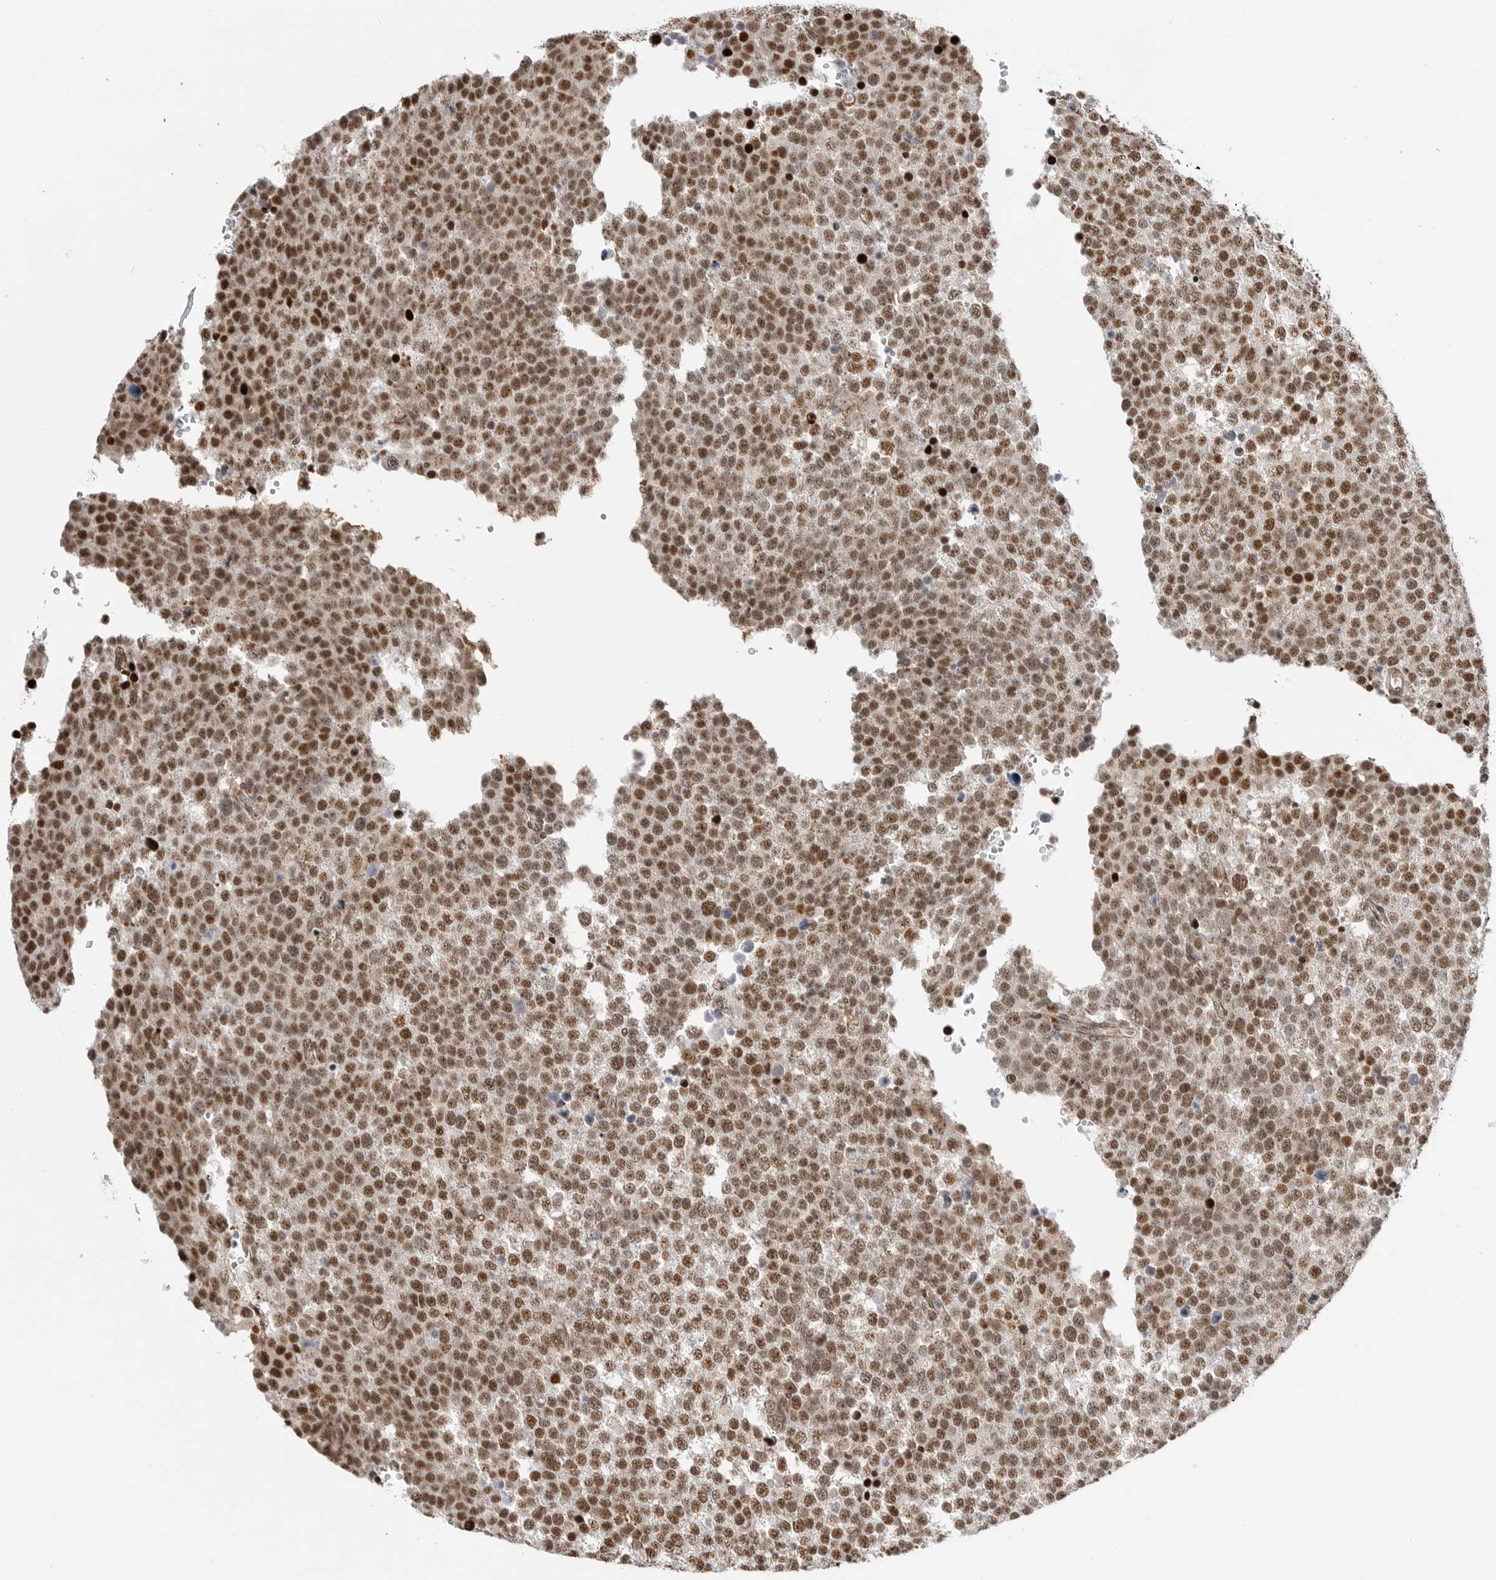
{"staining": {"intensity": "moderate", "quantity": ">75%", "location": "nuclear"}, "tissue": "testis cancer", "cell_type": "Tumor cells", "image_type": "cancer", "snomed": [{"axis": "morphology", "description": "Seminoma, NOS"}, {"axis": "topography", "description": "Testis"}], "caption": "Immunohistochemistry image of neoplastic tissue: human testis seminoma stained using immunohistochemistry demonstrates medium levels of moderate protein expression localized specifically in the nuclear of tumor cells, appearing as a nuclear brown color.", "gene": "GPATCH2", "patient": {"sex": "male", "age": 71}}